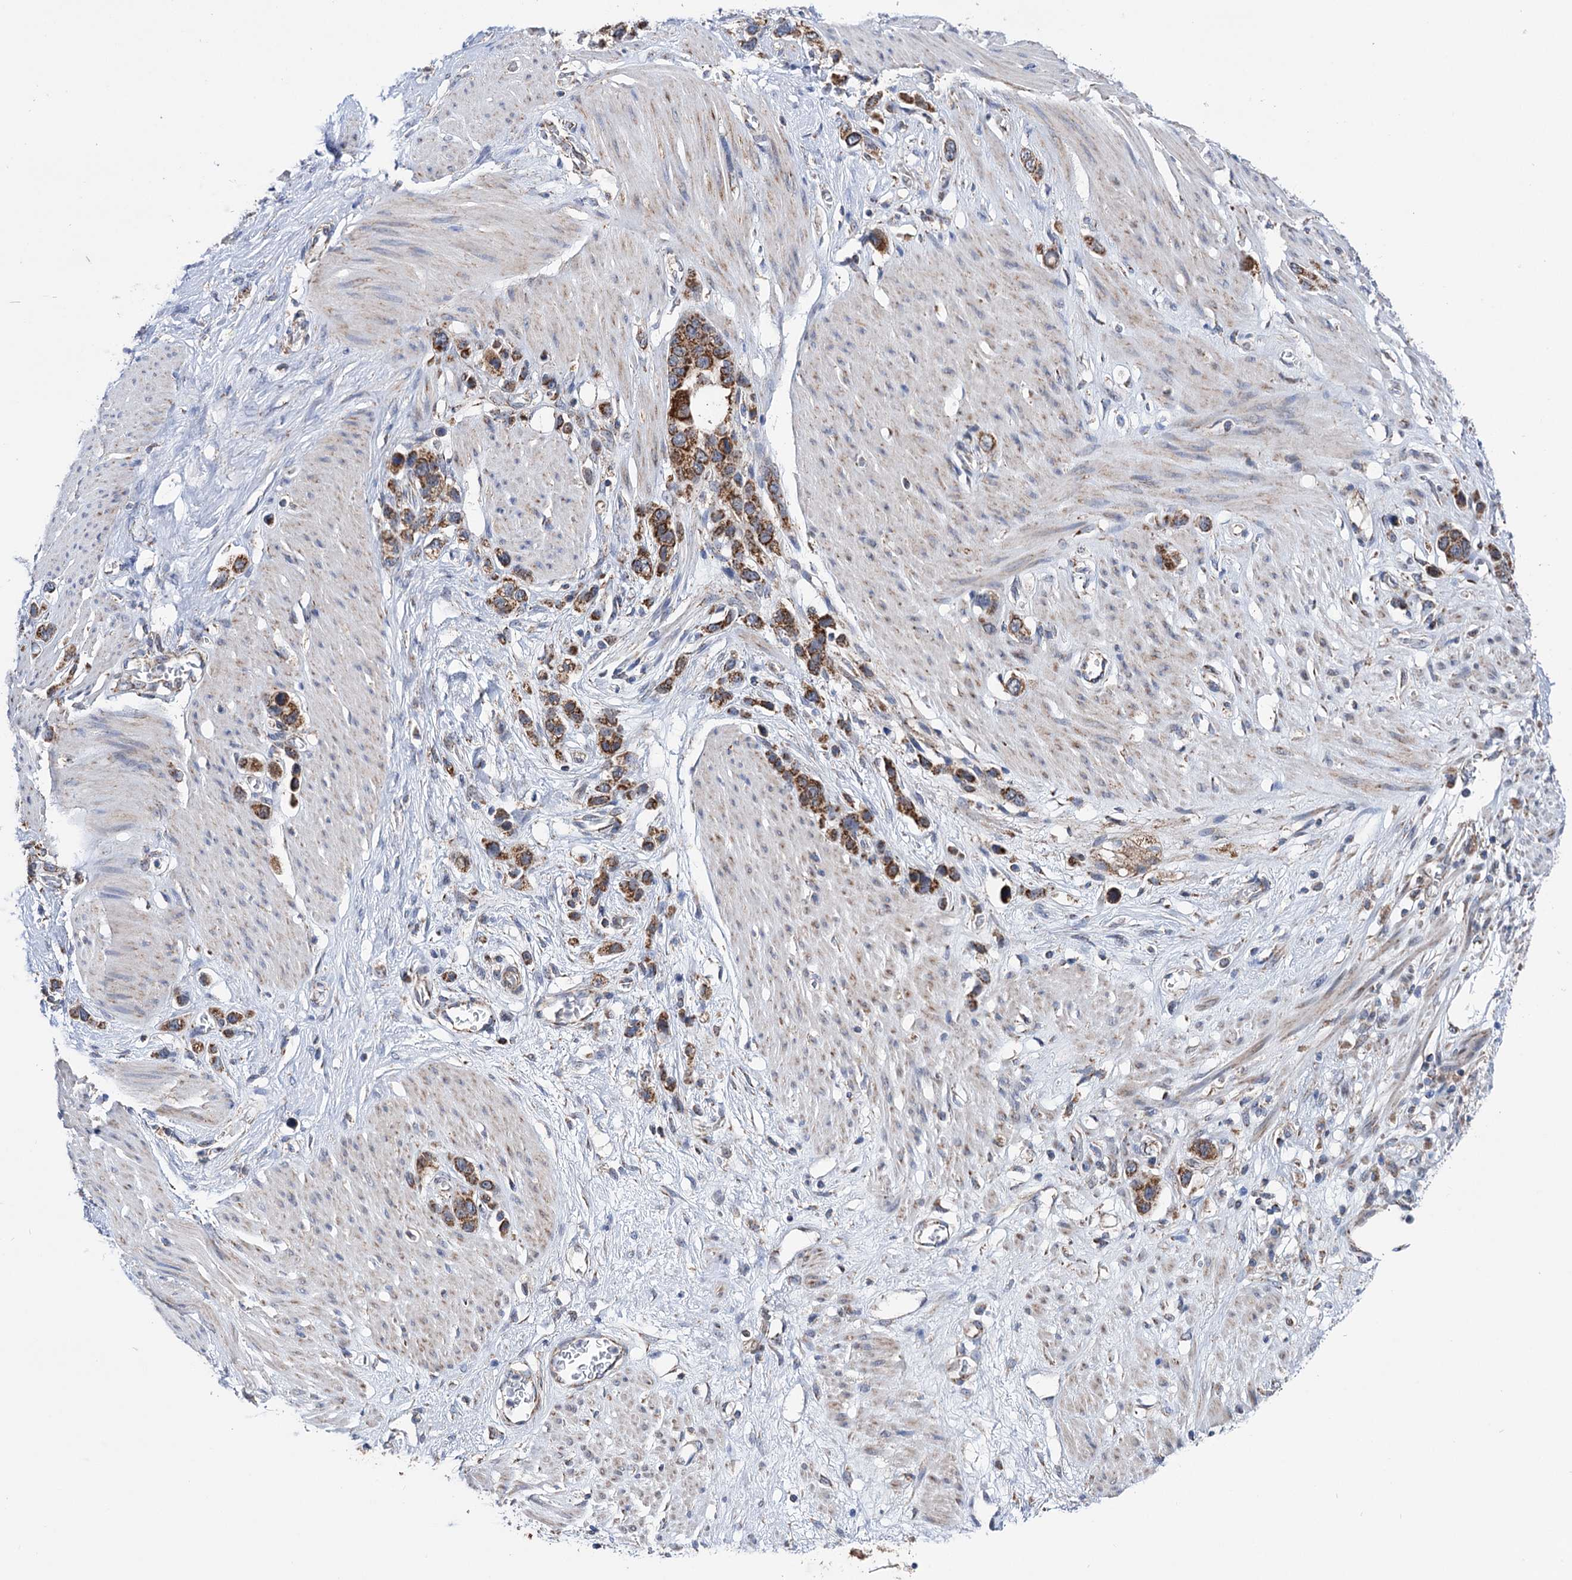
{"staining": {"intensity": "strong", "quantity": ">75%", "location": "cytoplasmic/membranous"}, "tissue": "stomach cancer", "cell_type": "Tumor cells", "image_type": "cancer", "snomed": [{"axis": "morphology", "description": "Adenocarcinoma, NOS"}, {"axis": "morphology", "description": "Adenocarcinoma, High grade"}, {"axis": "topography", "description": "Stomach, upper"}, {"axis": "topography", "description": "Stomach, lower"}], "caption": "High-magnification brightfield microscopy of high-grade adenocarcinoma (stomach) stained with DAB (3,3'-diaminobenzidine) (brown) and counterstained with hematoxylin (blue). tumor cells exhibit strong cytoplasmic/membranous positivity is appreciated in about>75% of cells. The protein is shown in brown color, while the nuclei are stained blue.", "gene": "SUCLA2", "patient": {"sex": "female", "age": 65}}